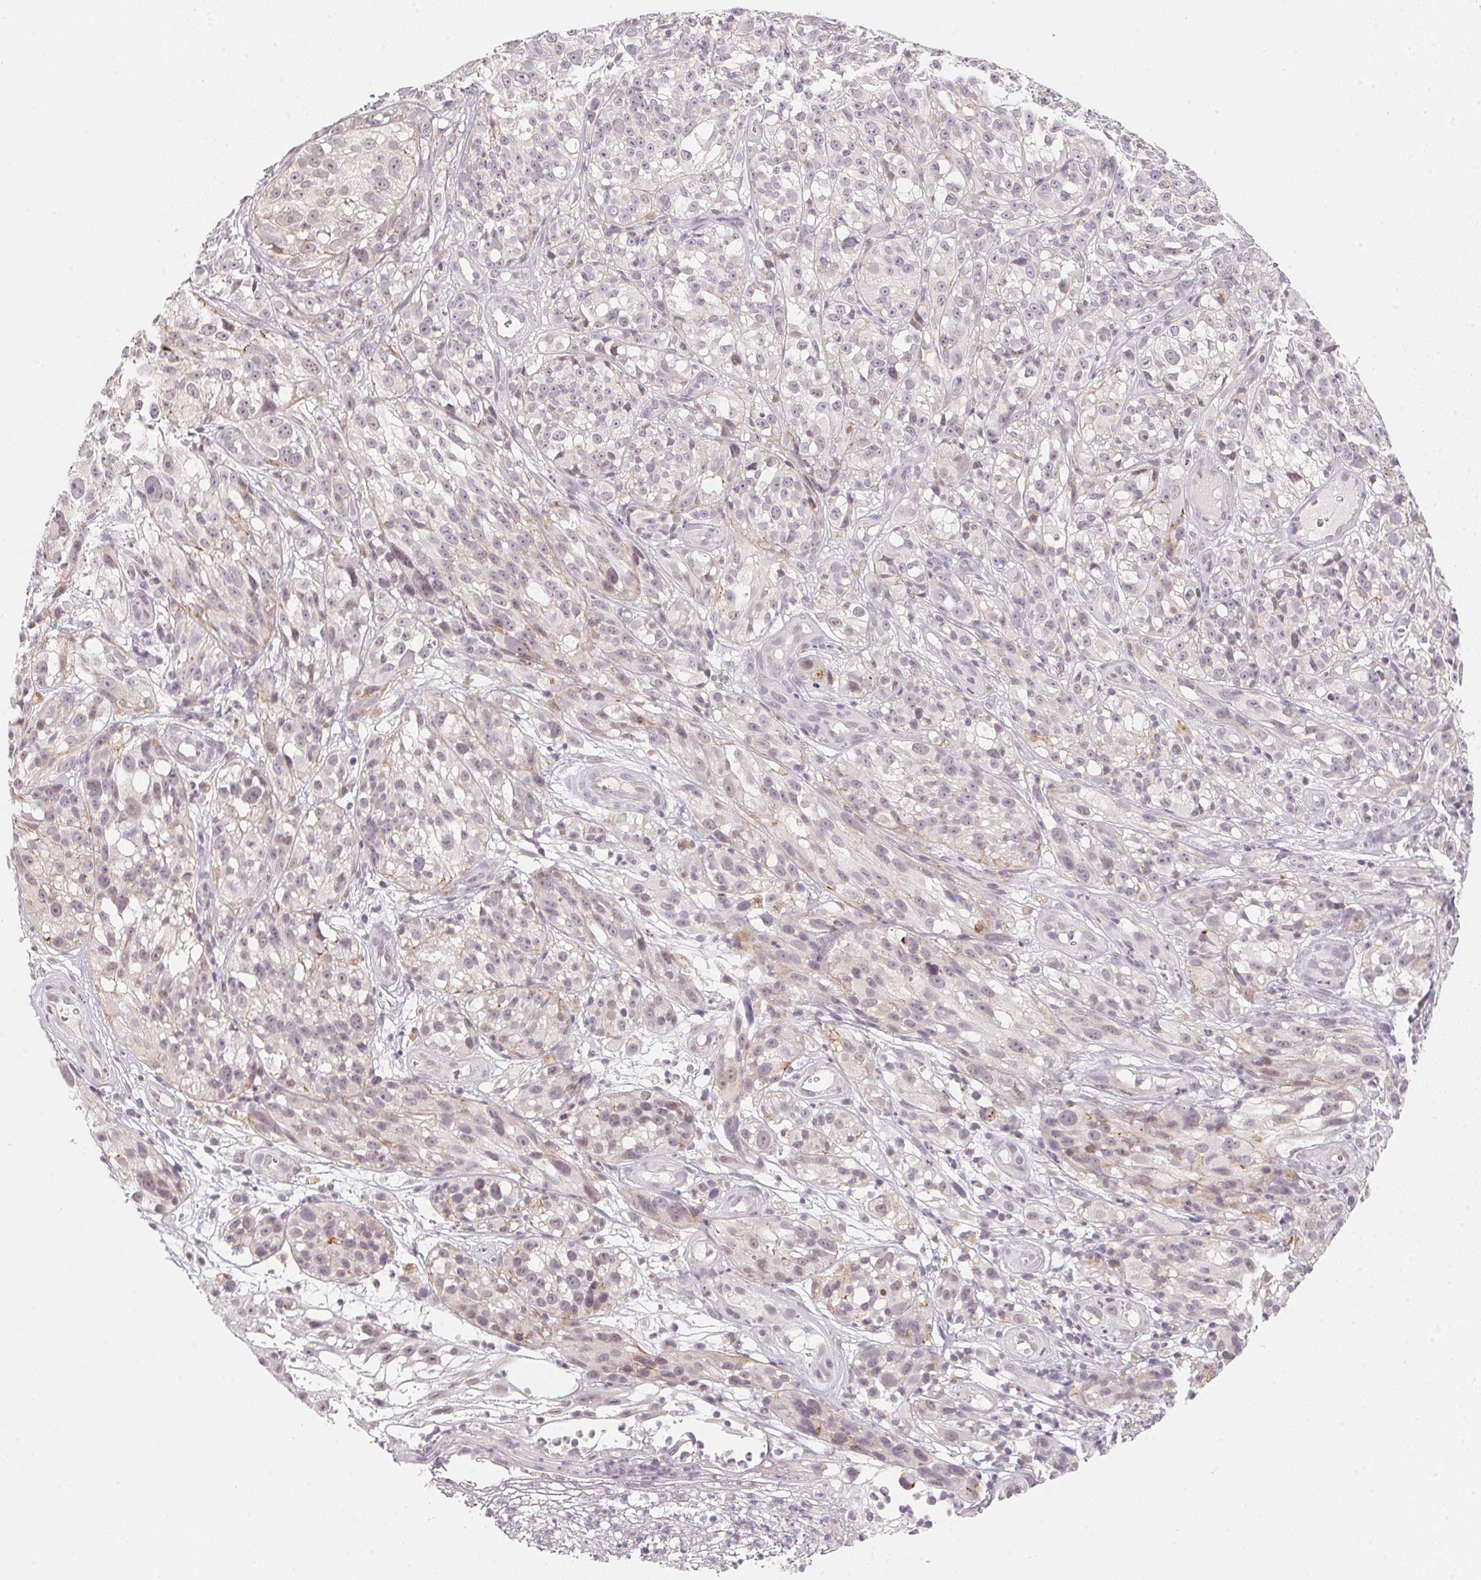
{"staining": {"intensity": "negative", "quantity": "none", "location": "none"}, "tissue": "melanoma", "cell_type": "Tumor cells", "image_type": "cancer", "snomed": [{"axis": "morphology", "description": "Malignant melanoma, NOS"}, {"axis": "topography", "description": "Skin"}], "caption": "The image shows no staining of tumor cells in malignant melanoma. The staining is performed using DAB brown chromogen with nuclei counter-stained in using hematoxylin.", "gene": "ANKRD31", "patient": {"sex": "female", "age": 85}}